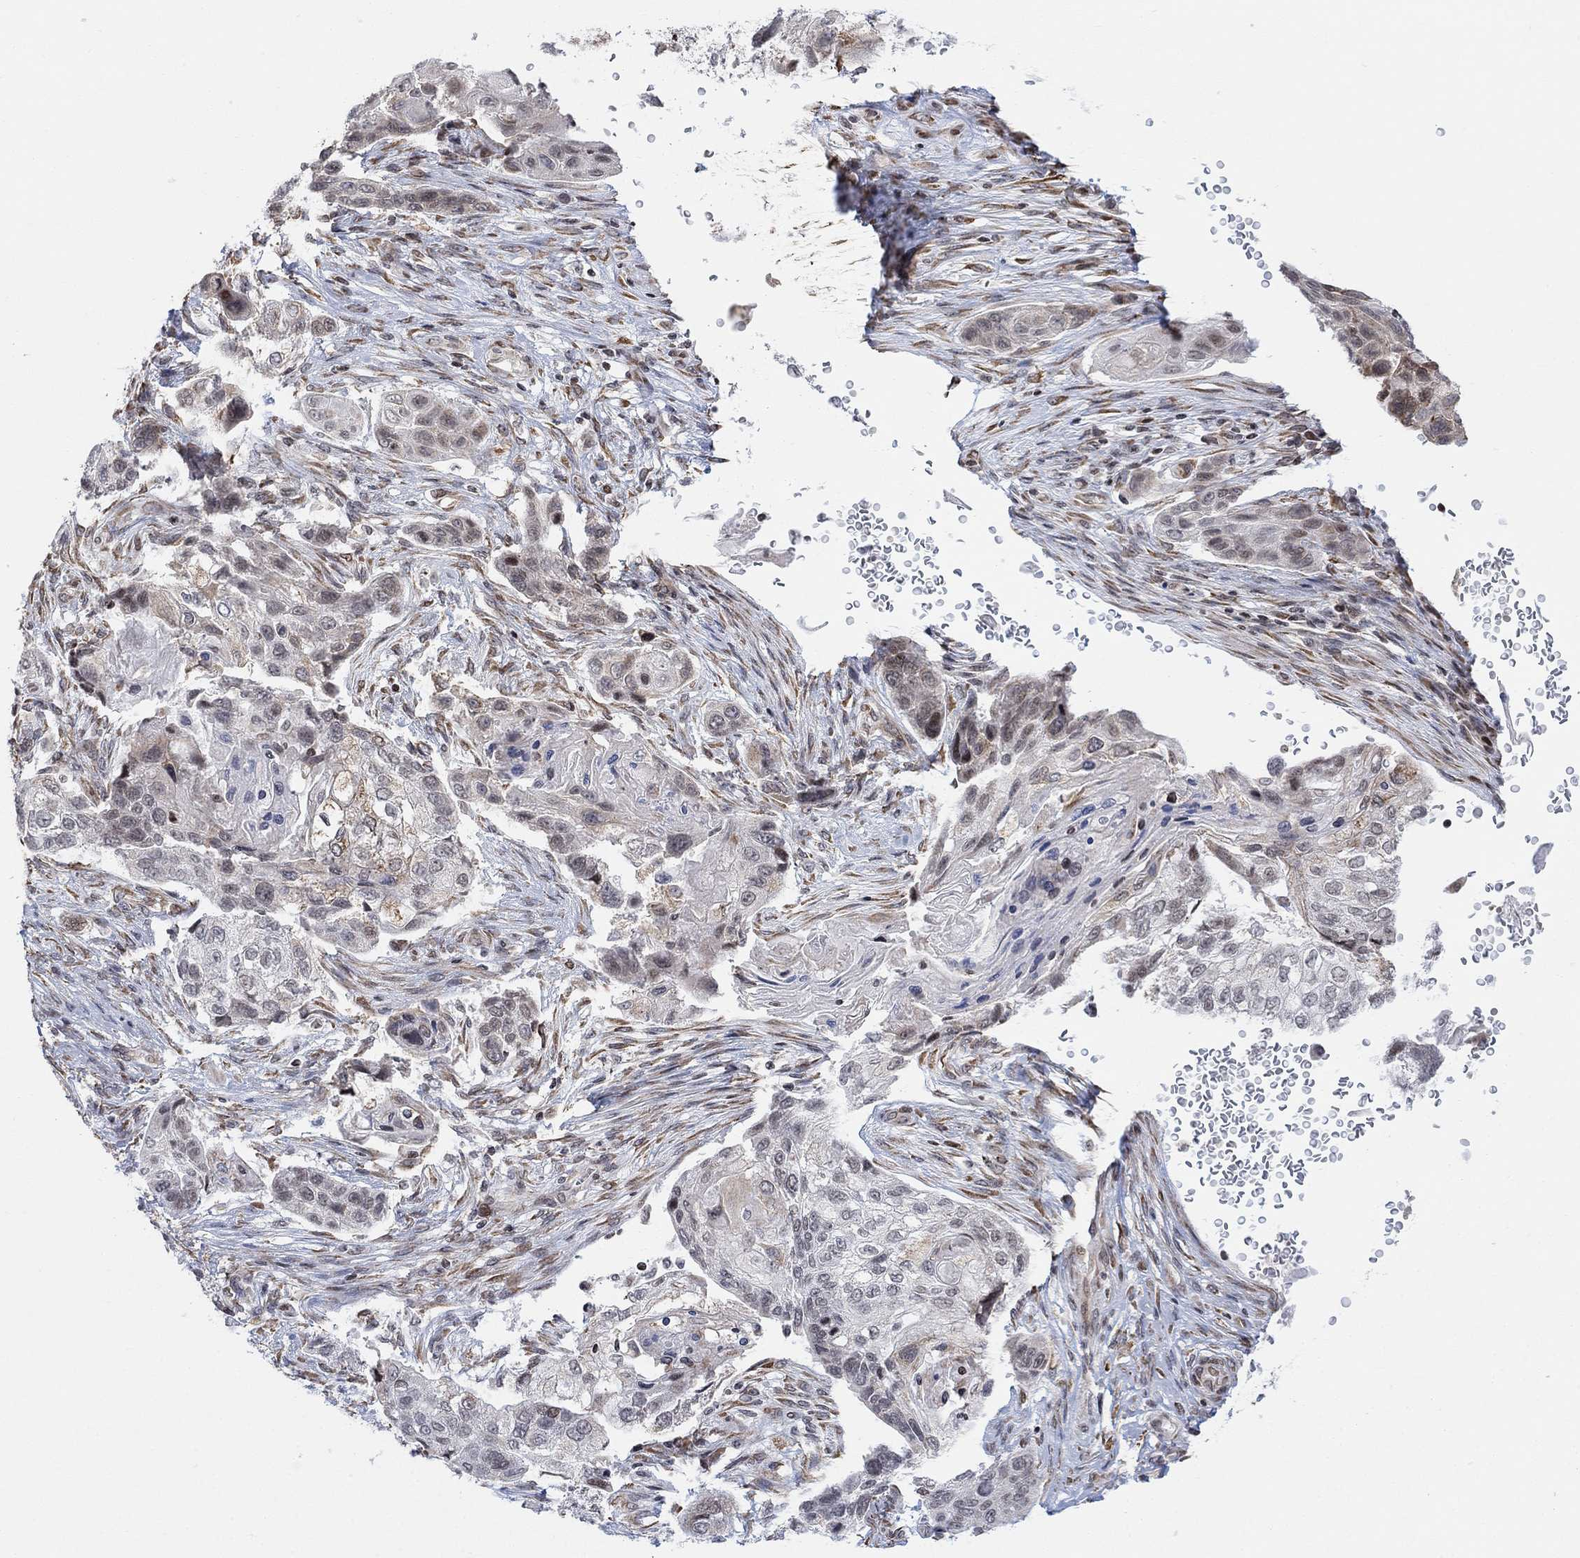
{"staining": {"intensity": "negative", "quantity": "none", "location": "none"}, "tissue": "lung cancer", "cell_type": "Tumor cells", "image_type": "cancer", "snomed": [{"axis": "morphology", "description": "Normal tissue, NOS"}, {"axis": "morphology", "description": "Squamous cell carcinoma, NOS"}, {"axis": "topography", "description": "Bronchus"}, {"axis": "topography", "description": "Lung"}], "caption": "Human lung cancer (squamous cell carcinoma) stained for a protein using immunohistochemistry (IHC) displays no positivity in tumor cells.", "gene": "ABHD14A", "patient": {"sex": "male", "age": 69}}